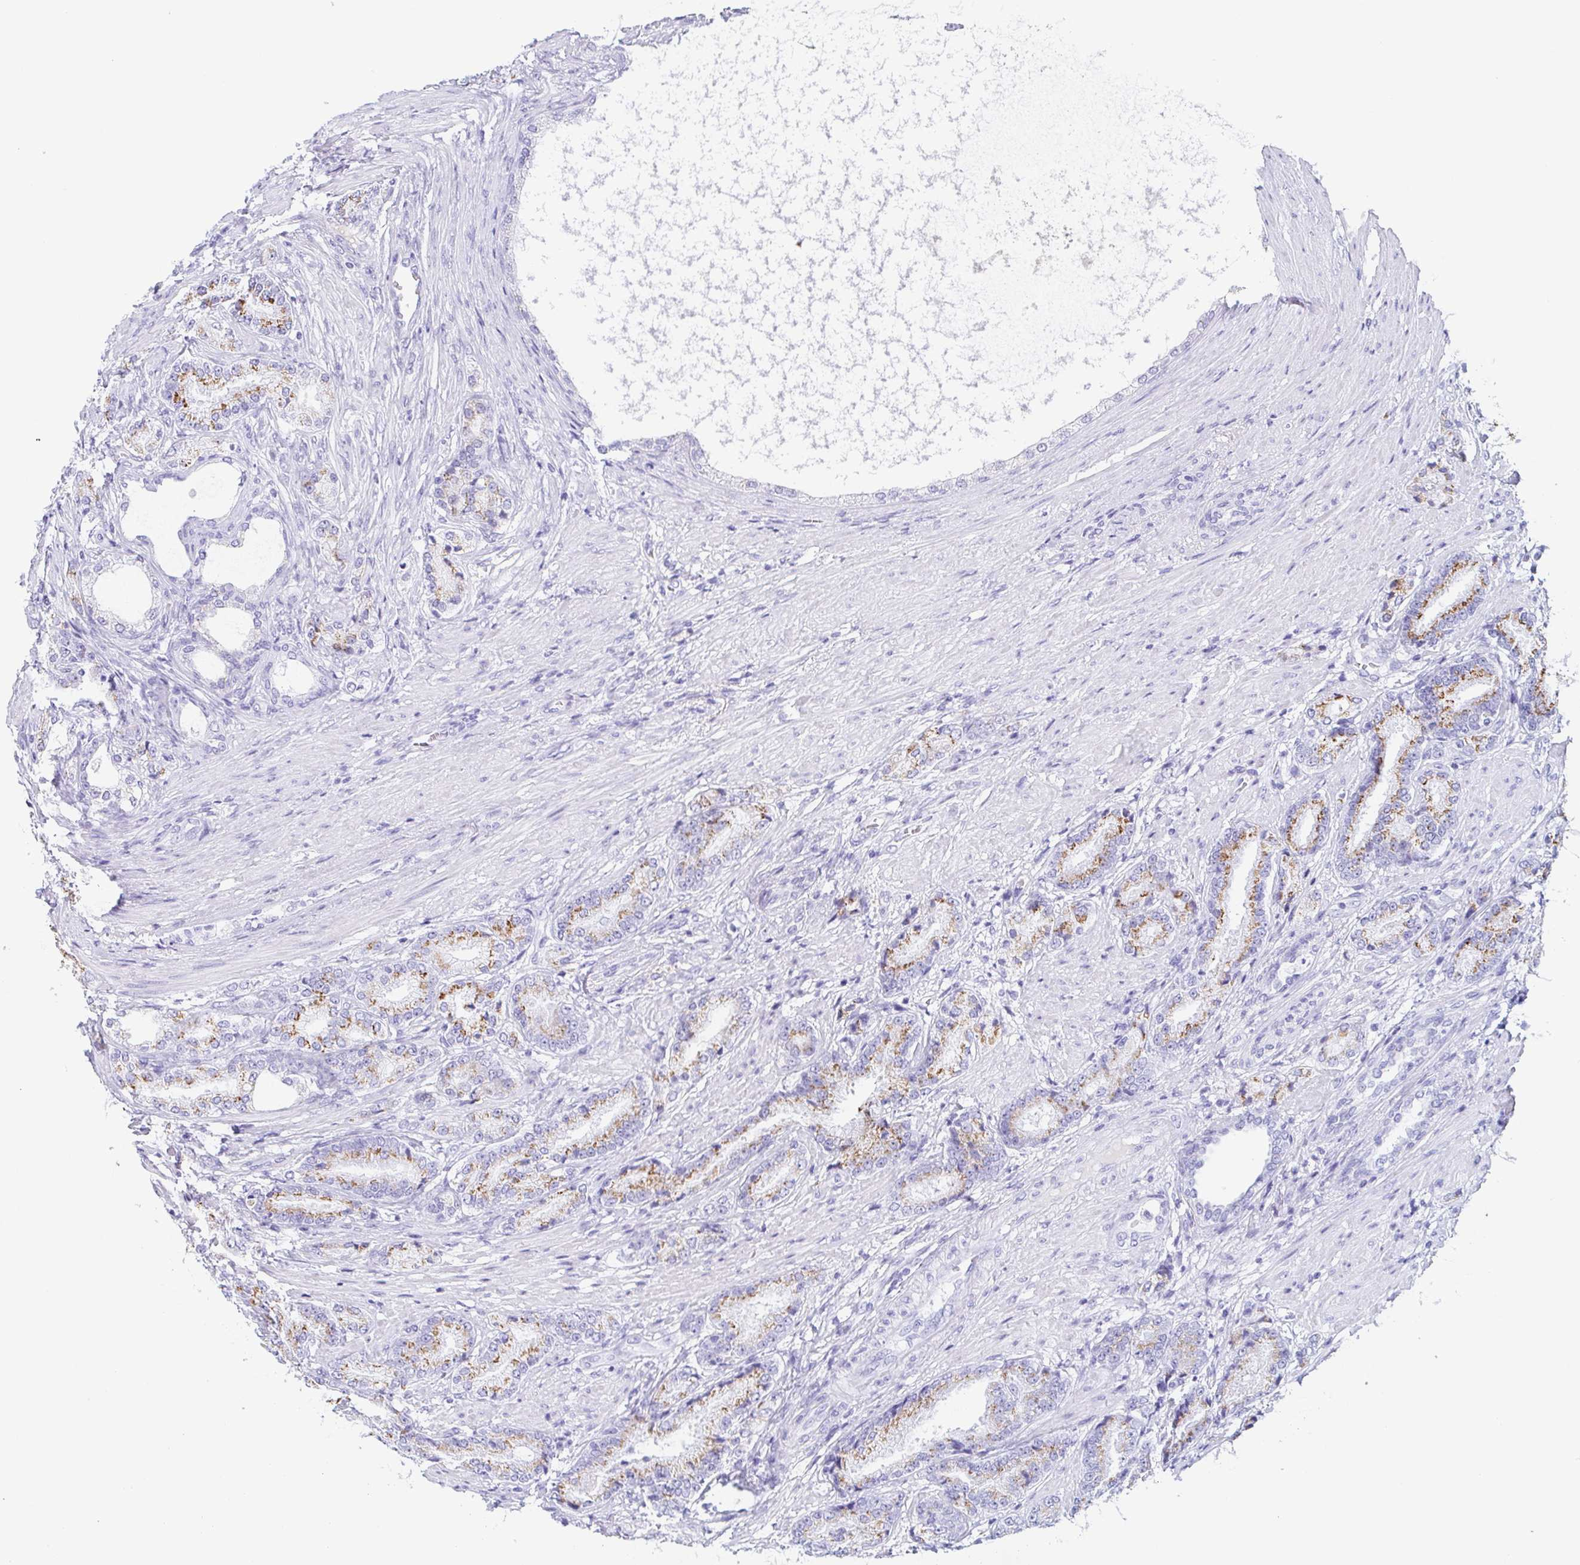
{"staining": {"intensity": "moderate", "quantity": ">75%", "location": "cytoplasmic/membranous"}, "tissue": "prostate cancer", "cell_type": "Tumor cells", "image_type": "cancer", "snomed": [{"axis": "morphology", "description": "Adenocarcinoma, High grade"}, {"axis": "topography", "description": "Prostate and seminal vesicle, NOS"}], "caption": "A photomicrograph of human prostate adenocarcinoma (high-grade) stained for a protein demonstrates moderate cytoplasmic/membranous brown staining in tumor cells.", "gene": "LDLRAD1", "patient": {"sex": "male", "age": 61}}